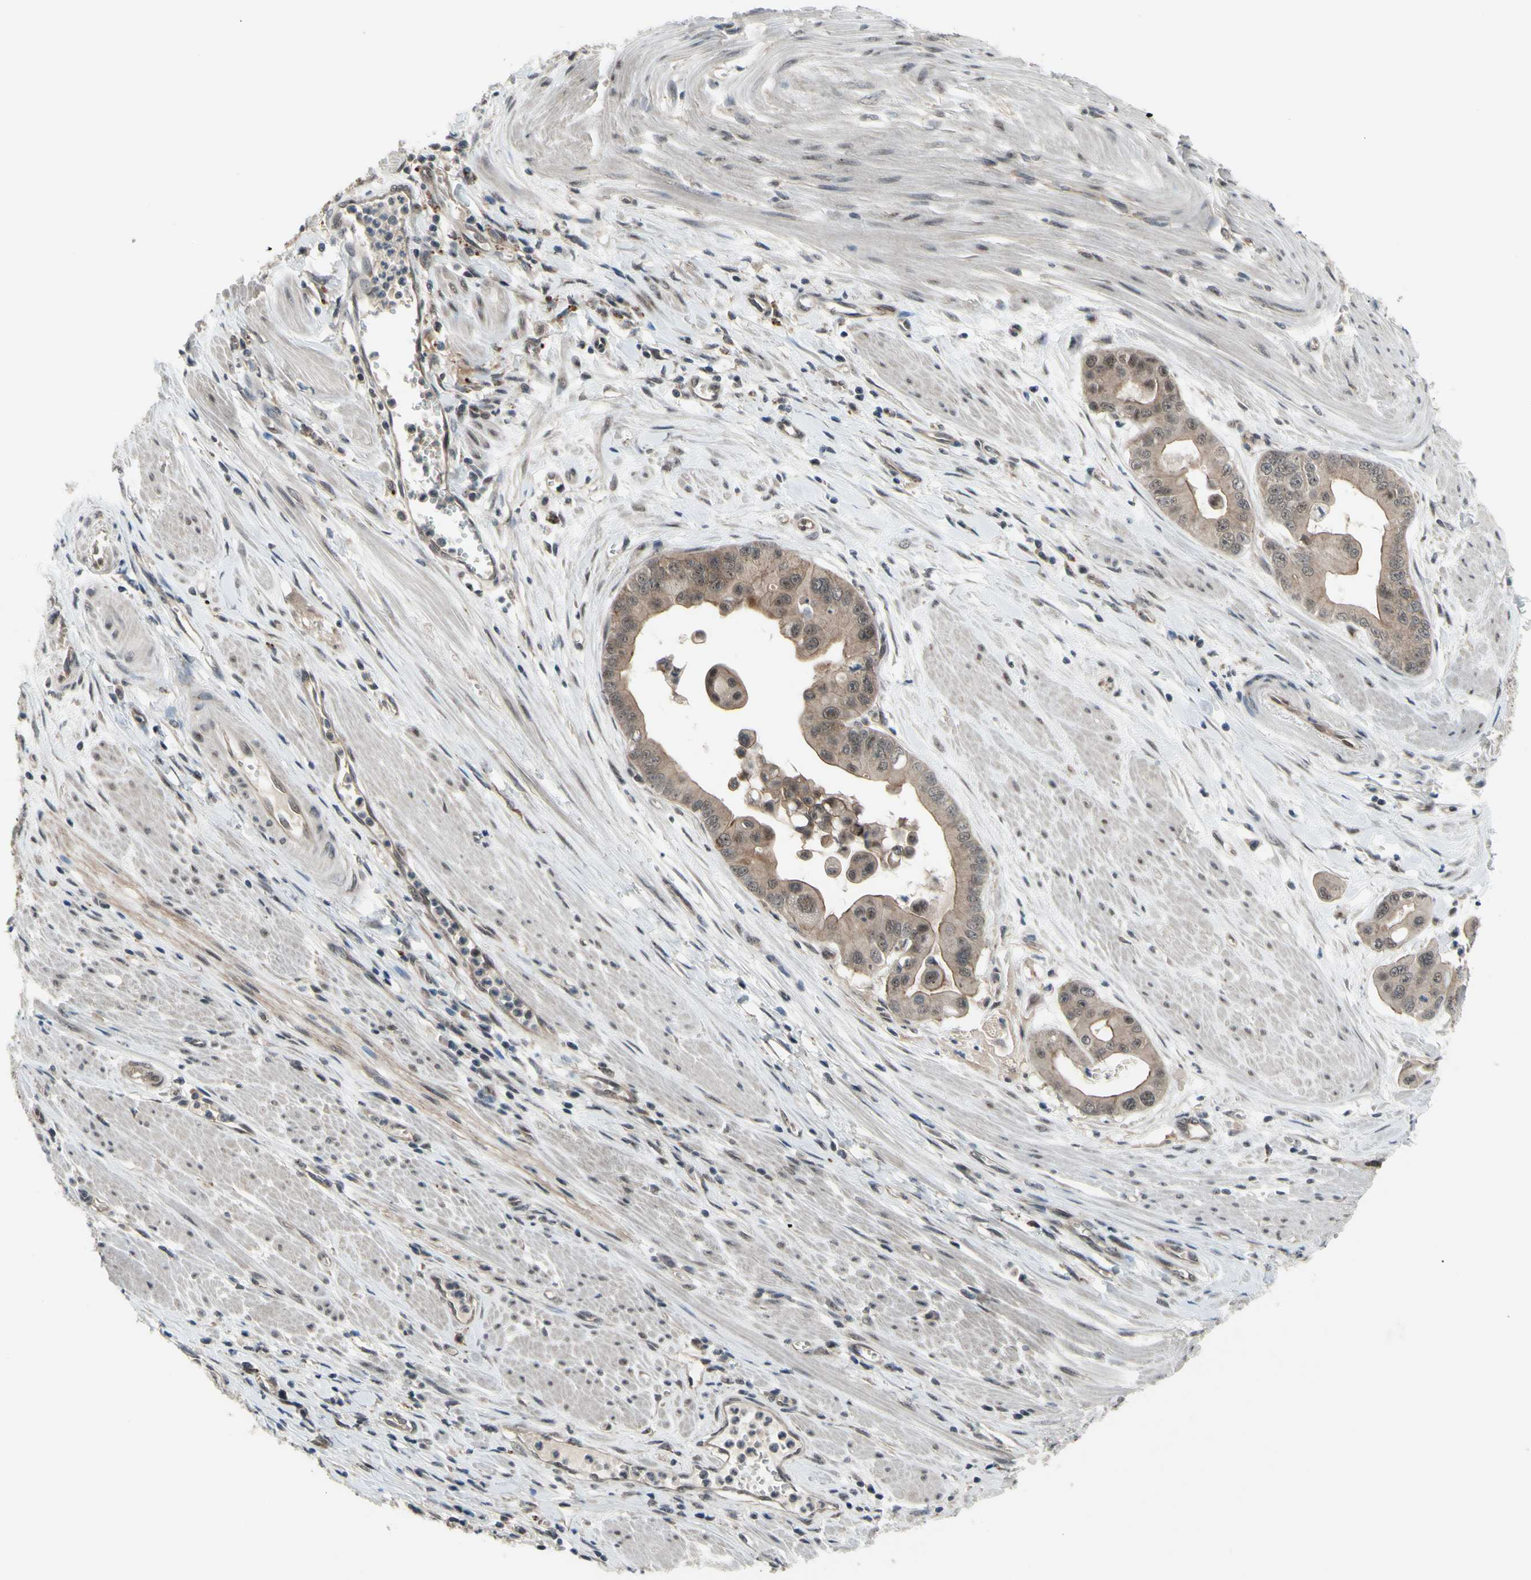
{"staining": {"intensity": "weak", "quantity": ">75%", "location": "cytoplasmic/membranous,nuclear"}, "tissue": "pancreatic cancer", "cell_type": "Tumor cells", "image_type": "cancer", "snomed": [{"axis": "morphology", "description": "Adenocarcinoma, NOS"}, {"axis": "topography", "description": "Pancreas"}], "caption": "Pancreatic cancer (adenocarcinoma) stained with a brown dye reveals weak cytoplasmic/membranous and nuclear positive positivity in approximately >75% of tumor cells.", "gene": "TRDMT1", "patient": {"sex": "female", "age": 75}}